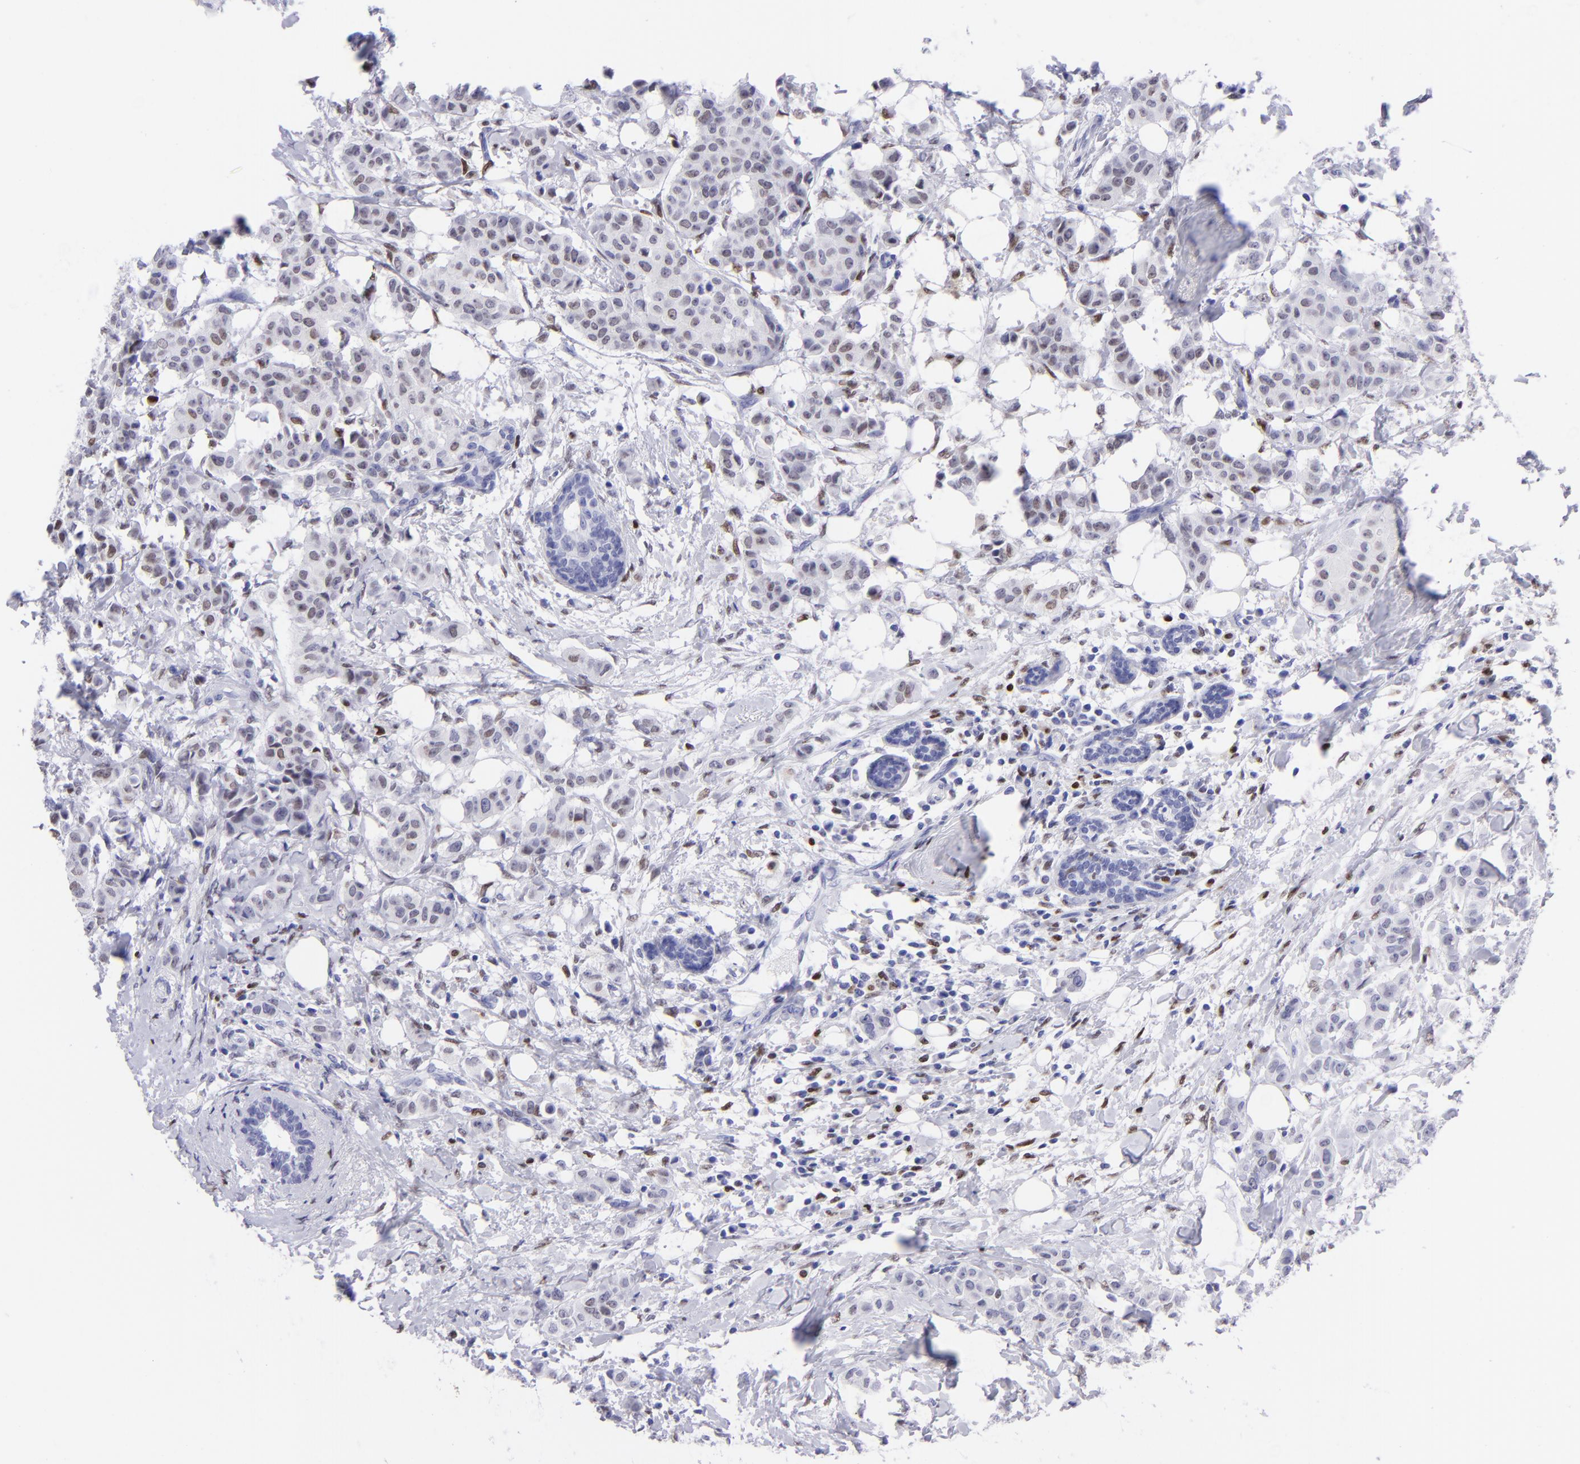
{"staining": {"intensity": "negative", "quantity": "none", "location": "none"}, "tissue": "breast cancer", "cell_type": "Tumor cells", "image_type": "cancer", "snomed": [{"axis": "morphology", "description": "Duct carcinoma"}, {"axis": "topography", "description": "Breast"}], "caption": "Immunohistochemistry (IHC) photomicrograph of neoplastic tissue: human breast cancer (invasive ductal carcinoma) stained with DAB (3,3'-diaminobenzidine) shows no significant protein expression in tumor cells.", "gene": "MITF", "patient": {"sex": "female", "age": 40}}